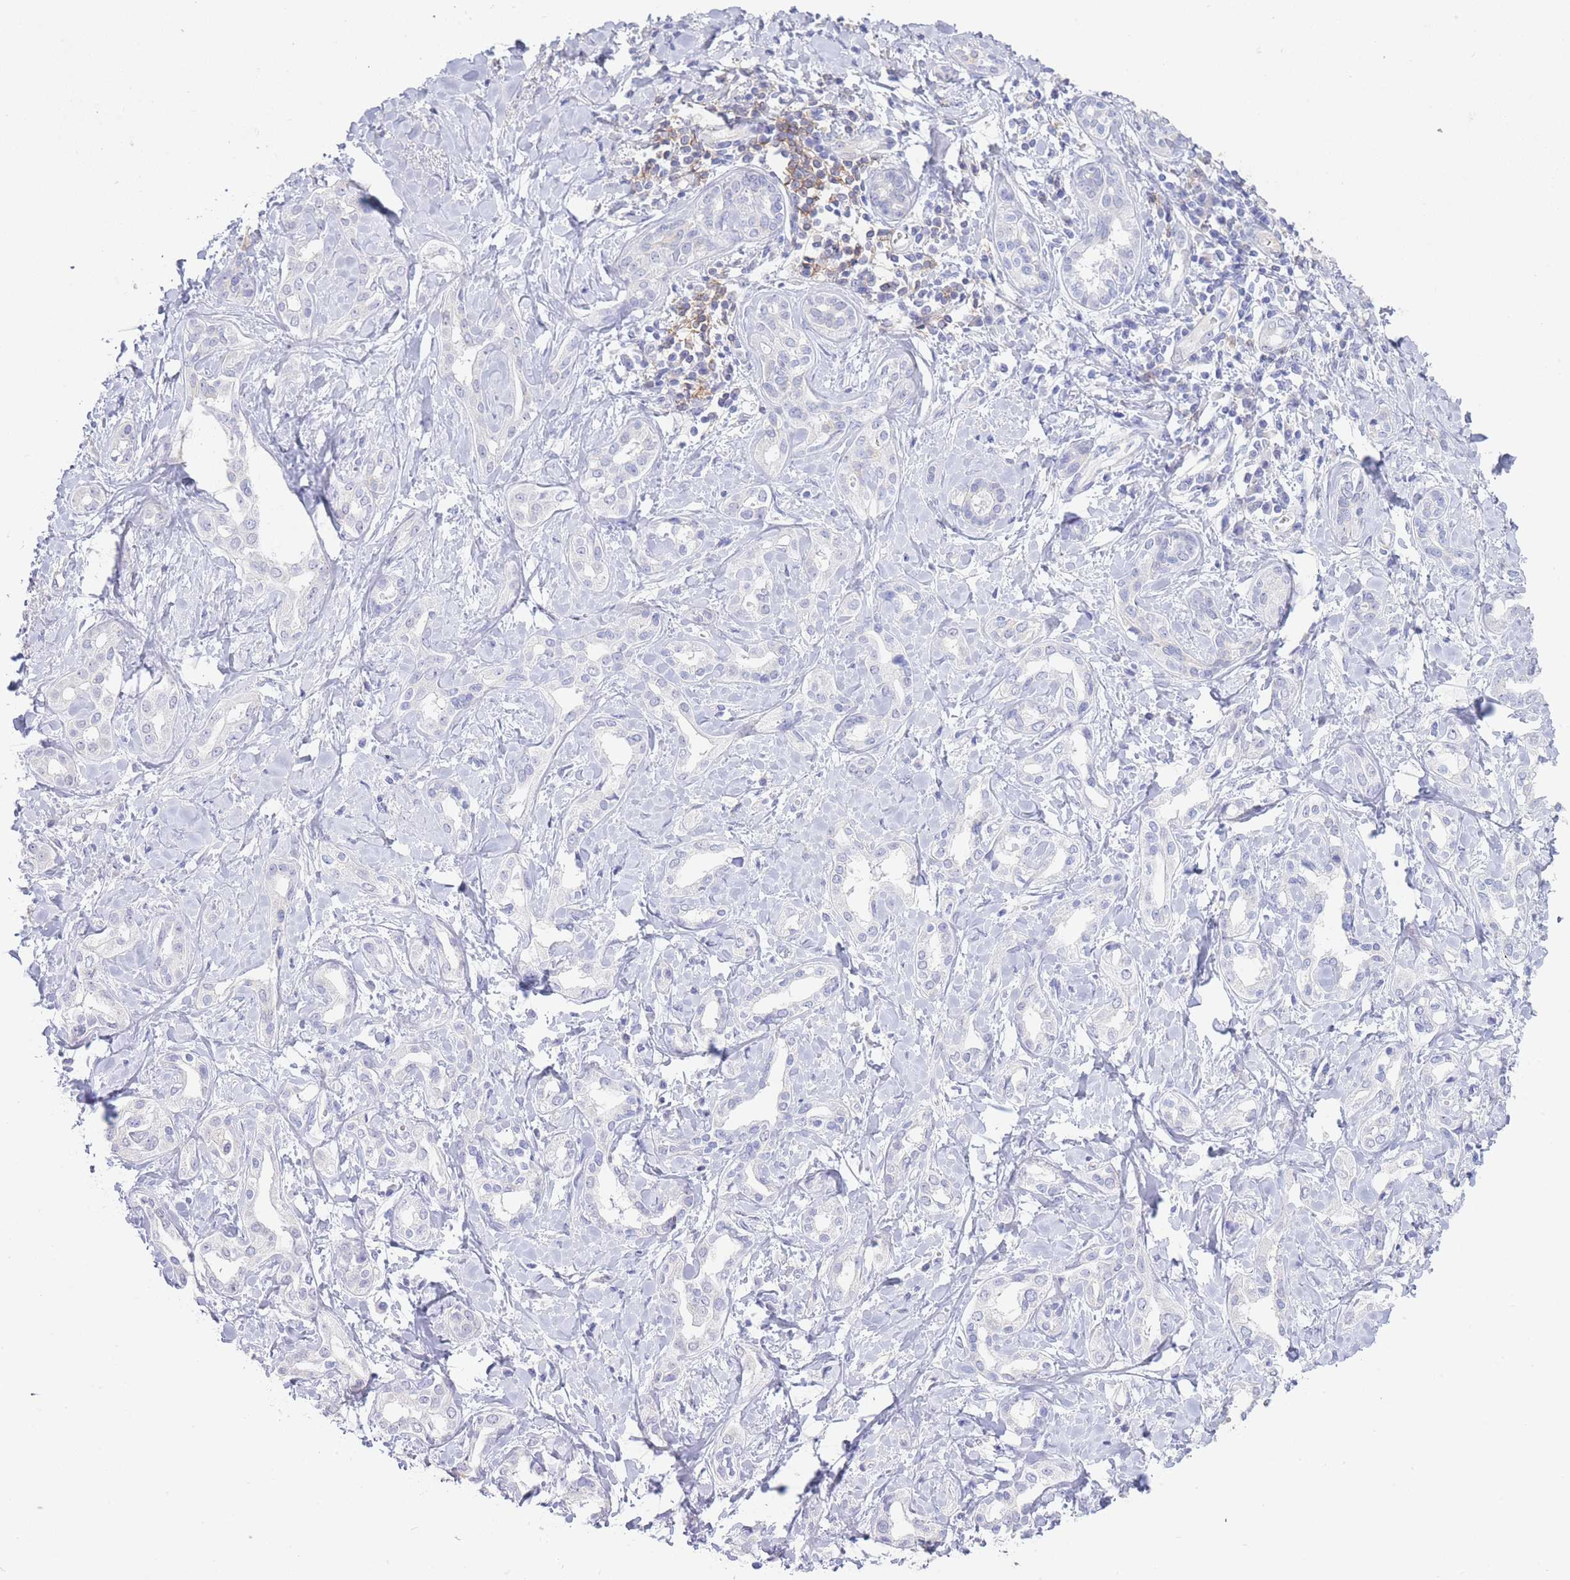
{"staining": {"intensity": "negative", "quantity": "none", "location": "none"}, "tissue": "liver cancer", "cell_type": "Tumor cells", "image_type": "cancer", "snomed": [{"axis": "morphology", "description": "Cholangiocarcinoma"}, {"axis": "topography", "description": "Liver"}], "caption": "DAB (3,3'-diaminobenzidine) immunohistochemical staining of liver cholangiocarcinoma reveals no significant expression in tumor cells.", "gene": "CD37", "patient": {"sex": "female", "age": 77}}